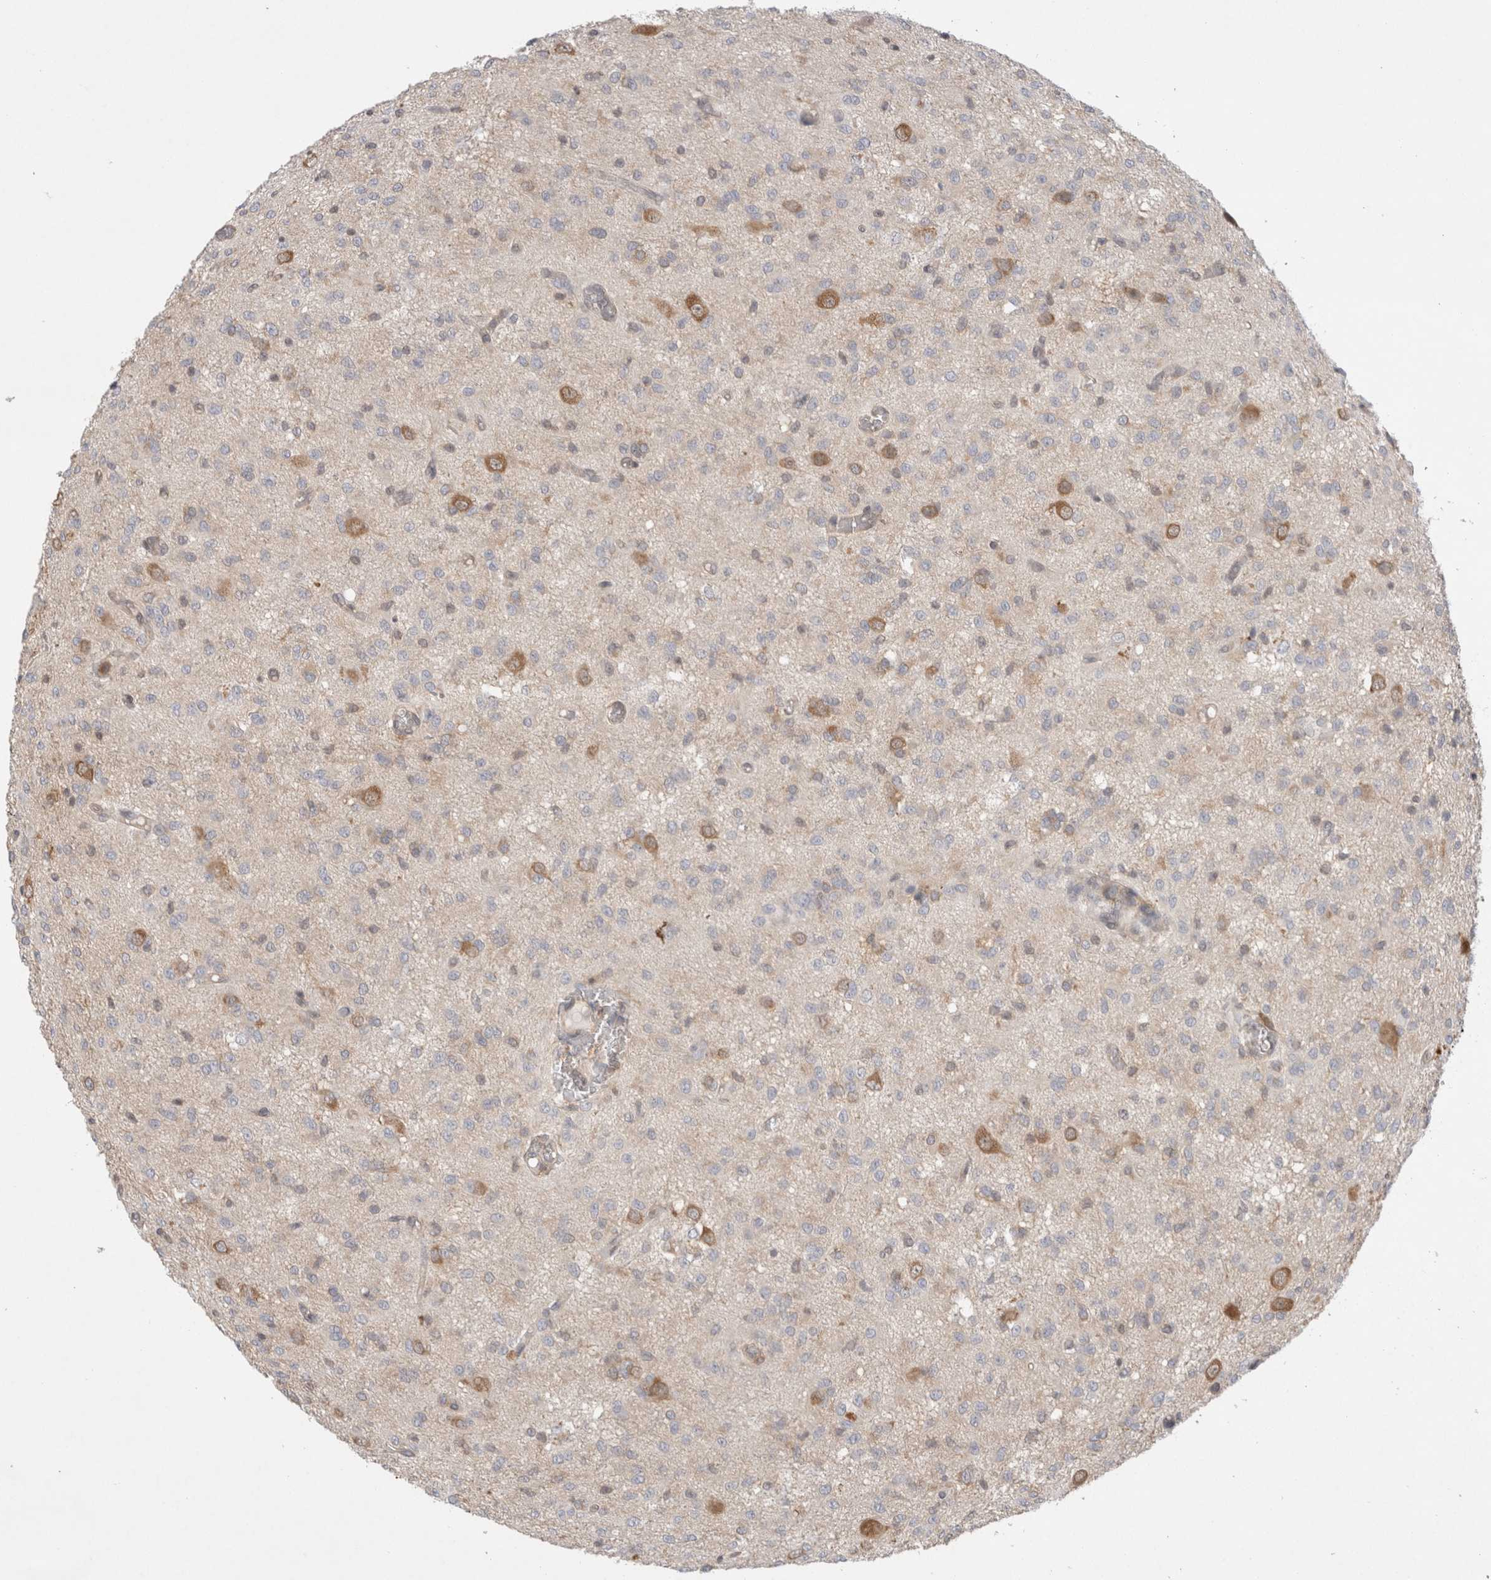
{"staining": {"intensity": "negative", "quantity": "none", "location": "none"}, "tissue": "glioma", "cell_type": "Tumor cells", "image_type": "cancer", "snomed": [{"axis": "morphology", "description": "Glioma, malignant, High grade"}, {"axis": "topography", "description": "Brain"}], "caption": "Malignant glioma (high-grade) was stained to show a protein in brown. There is no significant expression in tumor cells. (DAB IHC visualized using brightfield microscopy, high magnification).", "gene": "EIF3E", "patient": {"sex": "female", "age": 59}}